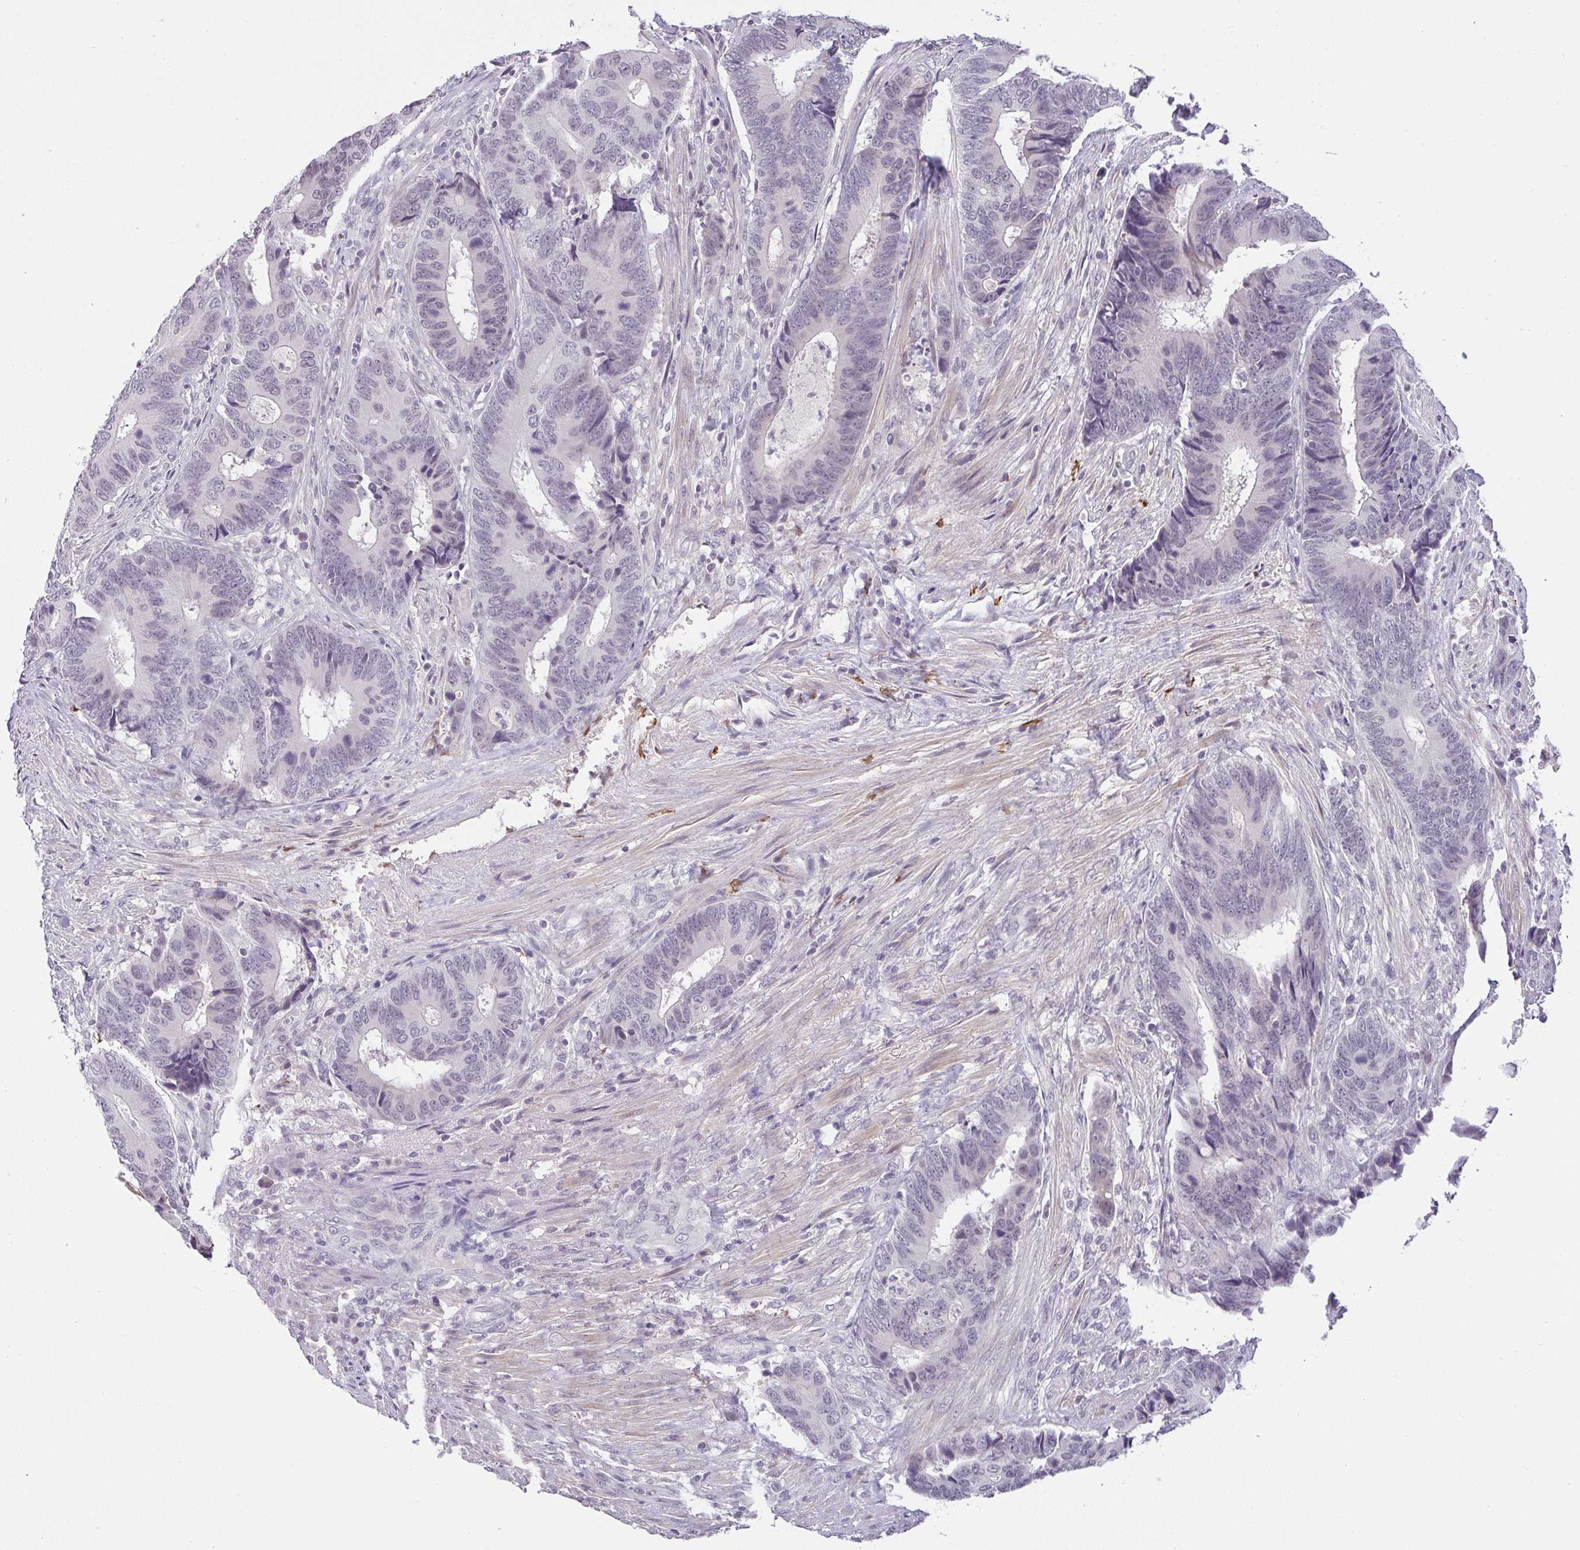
{"staining": {"intensity": "negative", "quantity": "none", "location": "none"}, "tissue": "colorectal cancer", "cell_type": "Tumor cells", "image_type": "cancer", "snomed": [{"axis": "morphology", "description": "Adenocarcinoma, NOS"}, {"axis": "topography", "description": "Colon"}], "caption": "Immunohistochemical staining of colorectal cancer displays no significant positivity in tumor cells. The staining is performed using DAB (3,3'-diaminobenzidine) brown chromogen with nuclei counter-stained in using hematoxylin.", "gene": "CACNA1S", "patient": {"sex": "male", "age": 87}}